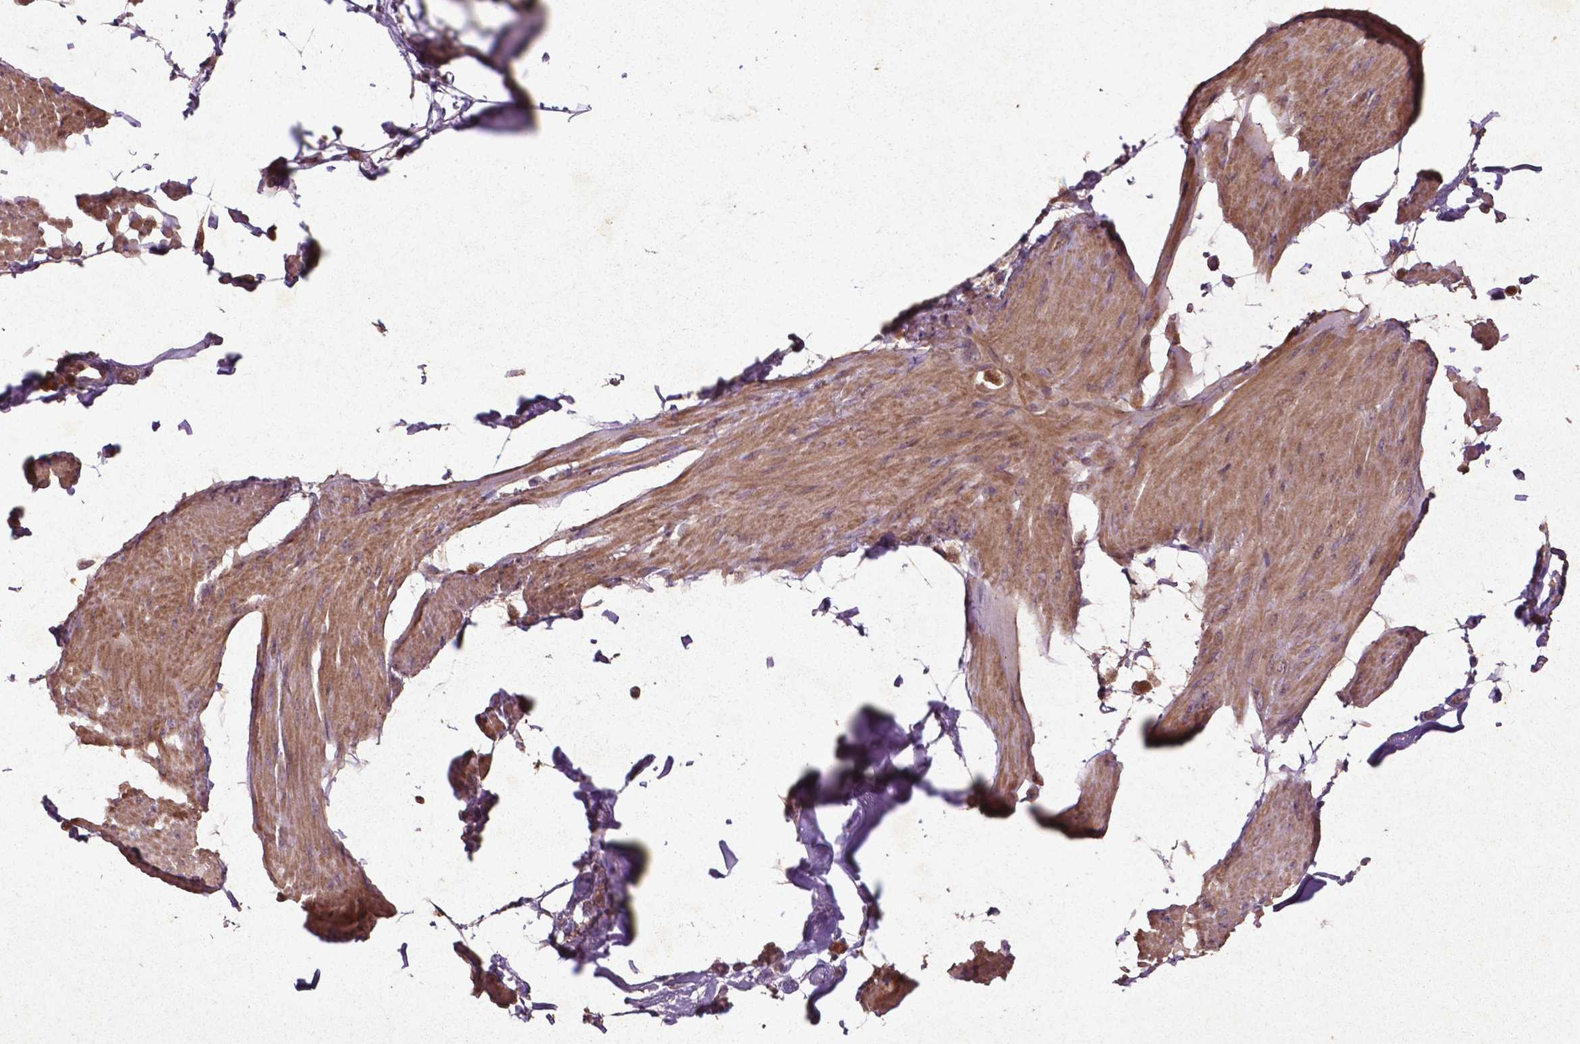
{"staining": {"intensity": "moderate", "quantity": "25%-75%", "location": "cytoplasmic/membranous"}, "tissue": "smooth muscle", "cell_type": "Smooth muscle cells", "image_type": "normal", "snomed": [{"axis": "morphology", "description": "Normal tissue, NOS"}, {"axis": "topography", "description": "Adipose tissue"}, {"axis": "topography", "description": "Smooth muscle"}, {"axis": "topography", "description": "Peripheral nerve tissue"}], "caption": "Smooth muscle stained for a protein shows moderate cytoplasmic/membranous positivity in smooth muscle cells. (Brightfield microscopy of DAB IHC at high magnification).", "gene": "COQ2", "patient": {"sex": "male", "age": 83}}